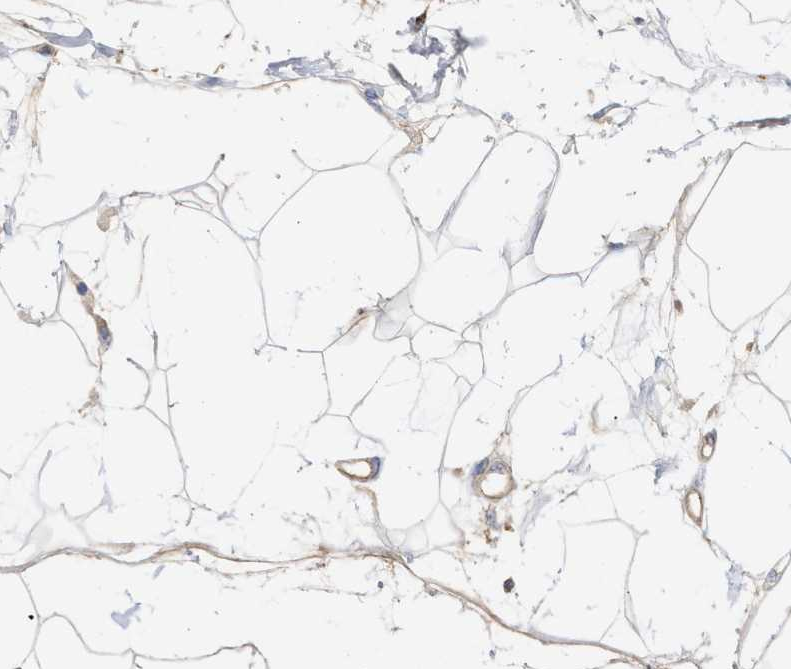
{"staining": {"intensity": "weak", "quantity": ">75%", "location": "cytoplasmic/membranous"}, "tissue": "adipose tissue", "cell_type": "Adipocytes", "image_type": "normal", "snomed": [{"axis": "morphology", "description": "Normal tissue, NOS"}, {"axis": "morphology", "description": "Adenocarcinoma, NOS"}, {"axis": "topography", "description": "Duodenum"}, {"axis": "topography", "description": "Peripheral nerve tissue"}], "caption": "High-magnification brightfield microscopy of normal adipose tissue stained with DAB (brown) and counterstained with hematoxylin (blue). adipocytes exhibit weak cytoplasmic/membranous positivity is seen in about>75% of cells.", "gene": "HS3ST5", "patient": {"sex": "female", "age": 60}}